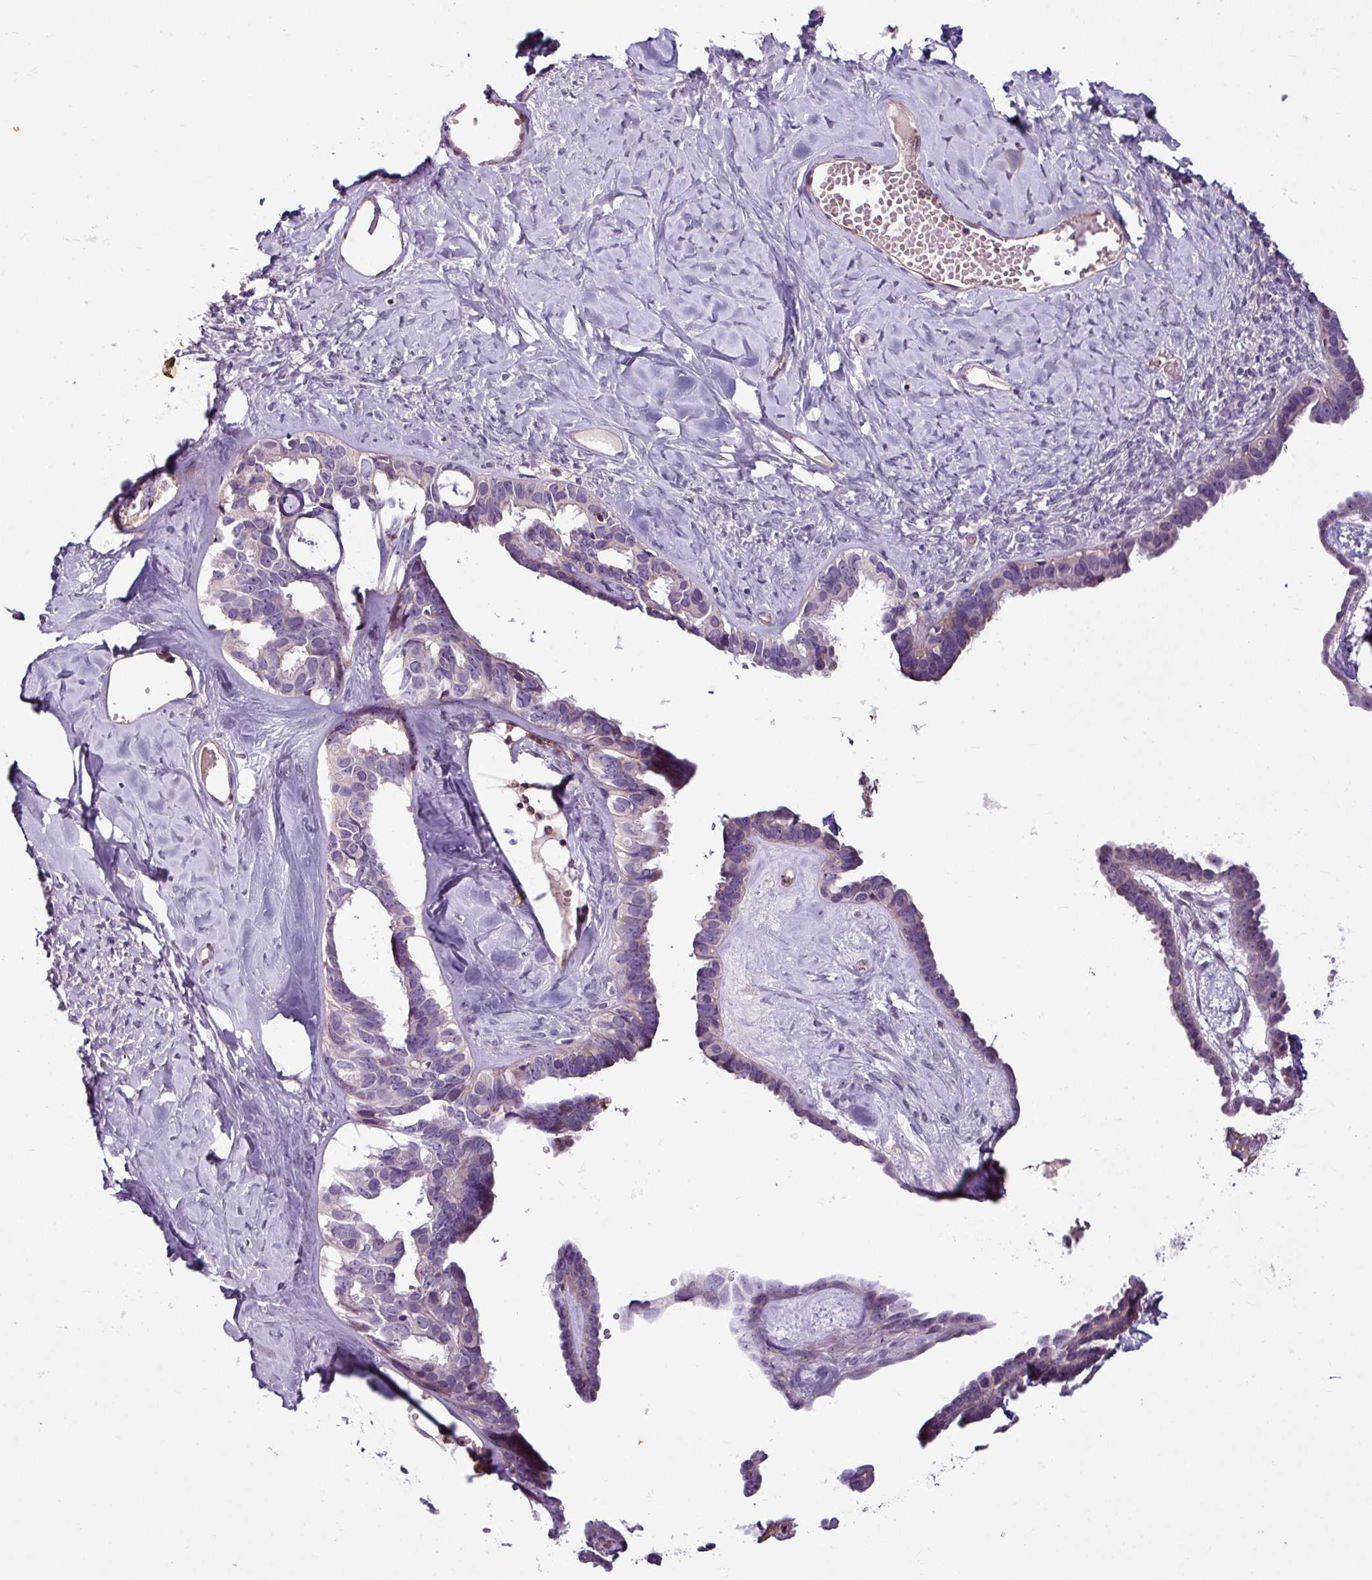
{"staining": {"intensity": "weak", "quantity": "<25%", "location": "cytoplasmic/membranous"}, "tissue": "ovarian cancer", "cell_type": "Tumor cells", "image_type": "cancer", "snomed": [{"axis": "morphology", "description": "Cystadenocarcinoma, serous, NOS"}, {"axis": "topography", "description": "Ovary"}], "caption": "The image shows no significant positivity in tumor cells of ovarian cancer (serous cystadenocarcinoma). Nuclei are stained in blue.", "gene": "ZNF106", "patient": {"sex": "female", "age": 69}}